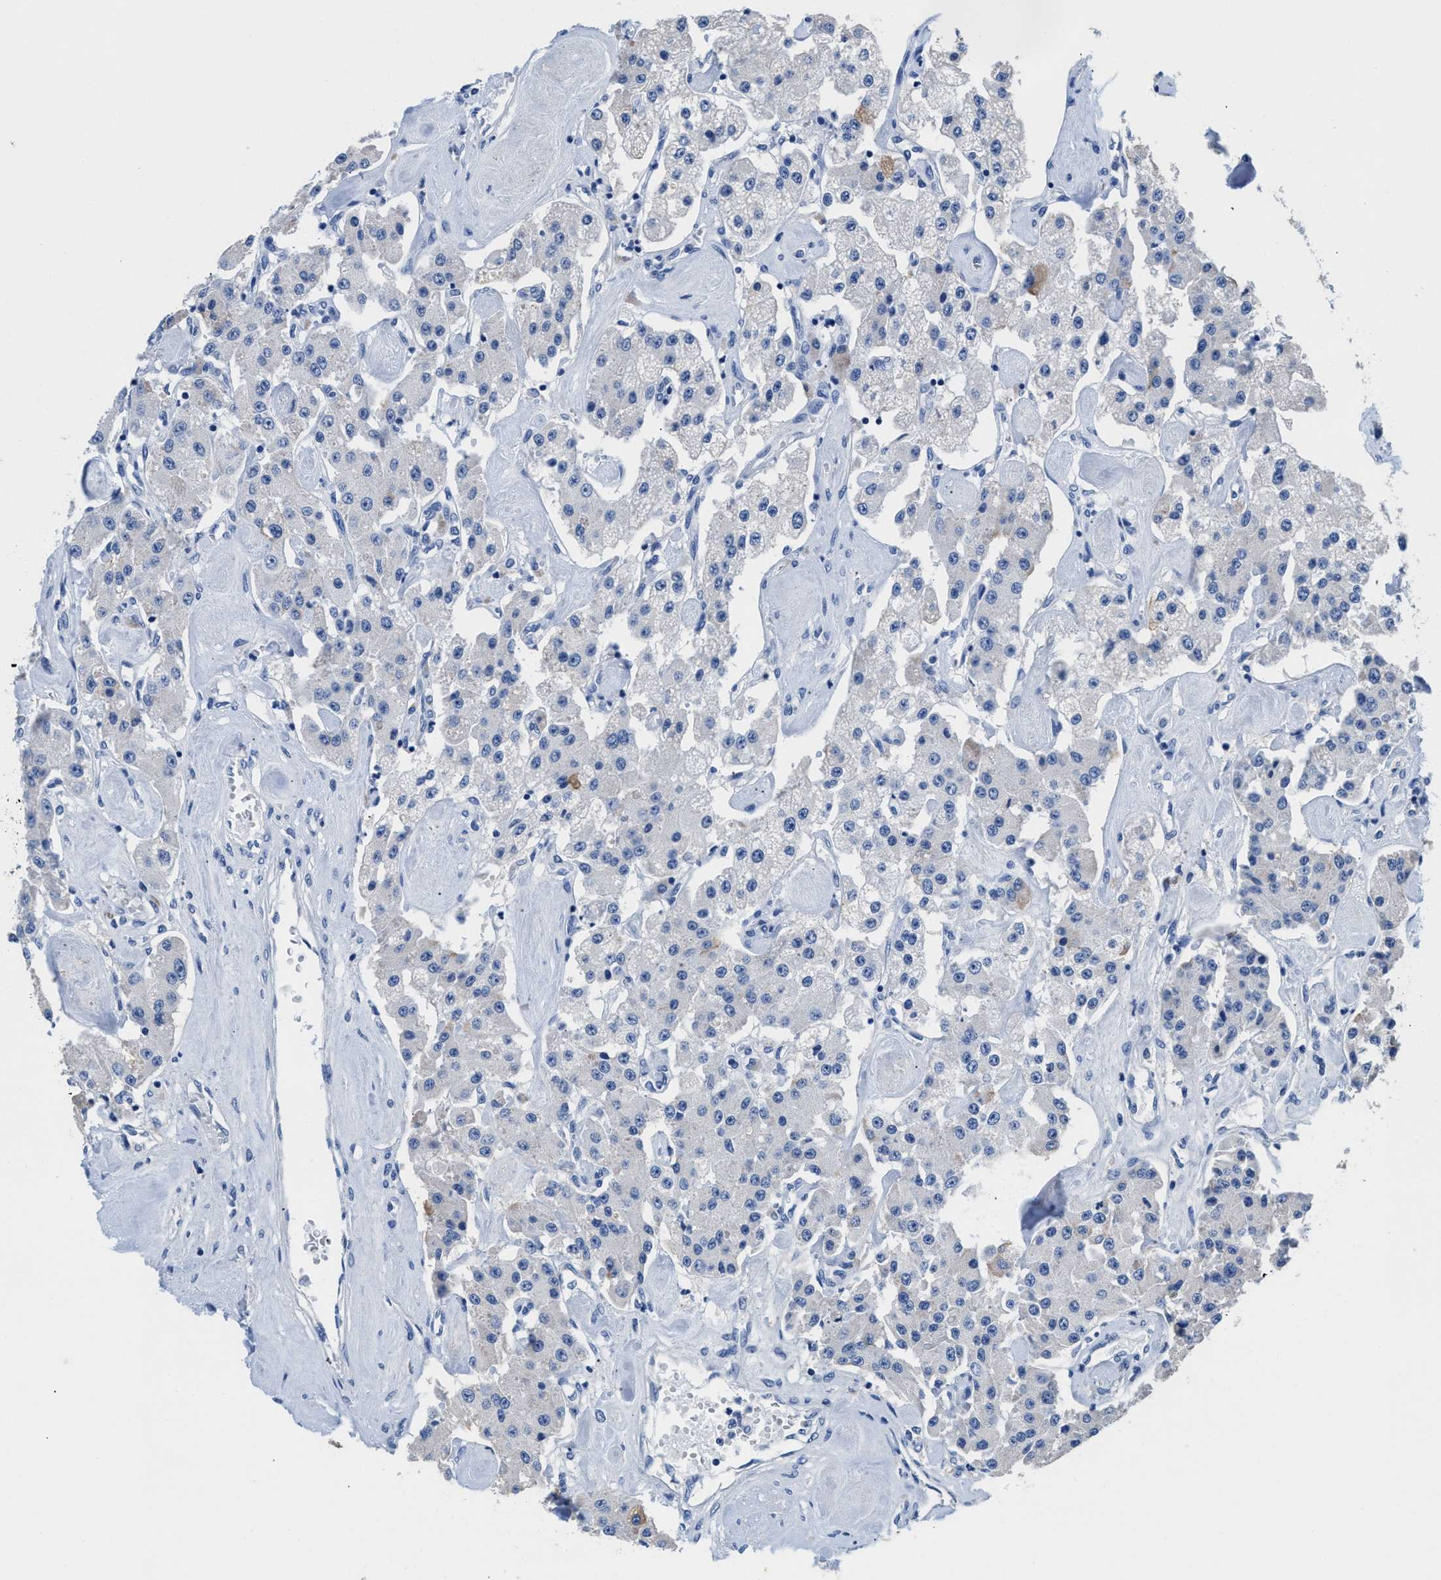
{"staining": {"intensity": "negative", "quantity": "none", "location": "none"}, "tissue": "carcinoid", "cell_type": "Tumor cells", "image_type": "cancer", "snomed": [{"axis": "morphology", "description": "Carcinoid, malignant, NOS"}, {"axis": "topography", "description": "Pancreas"}], "caption": "The photomicrograph exhibits no staining of tumor cells in carcinoid. (DAB IHC with hematoxylin counter stain).", "gene": "SLFN13", "patient": {"sex": "male", "age": 41}}